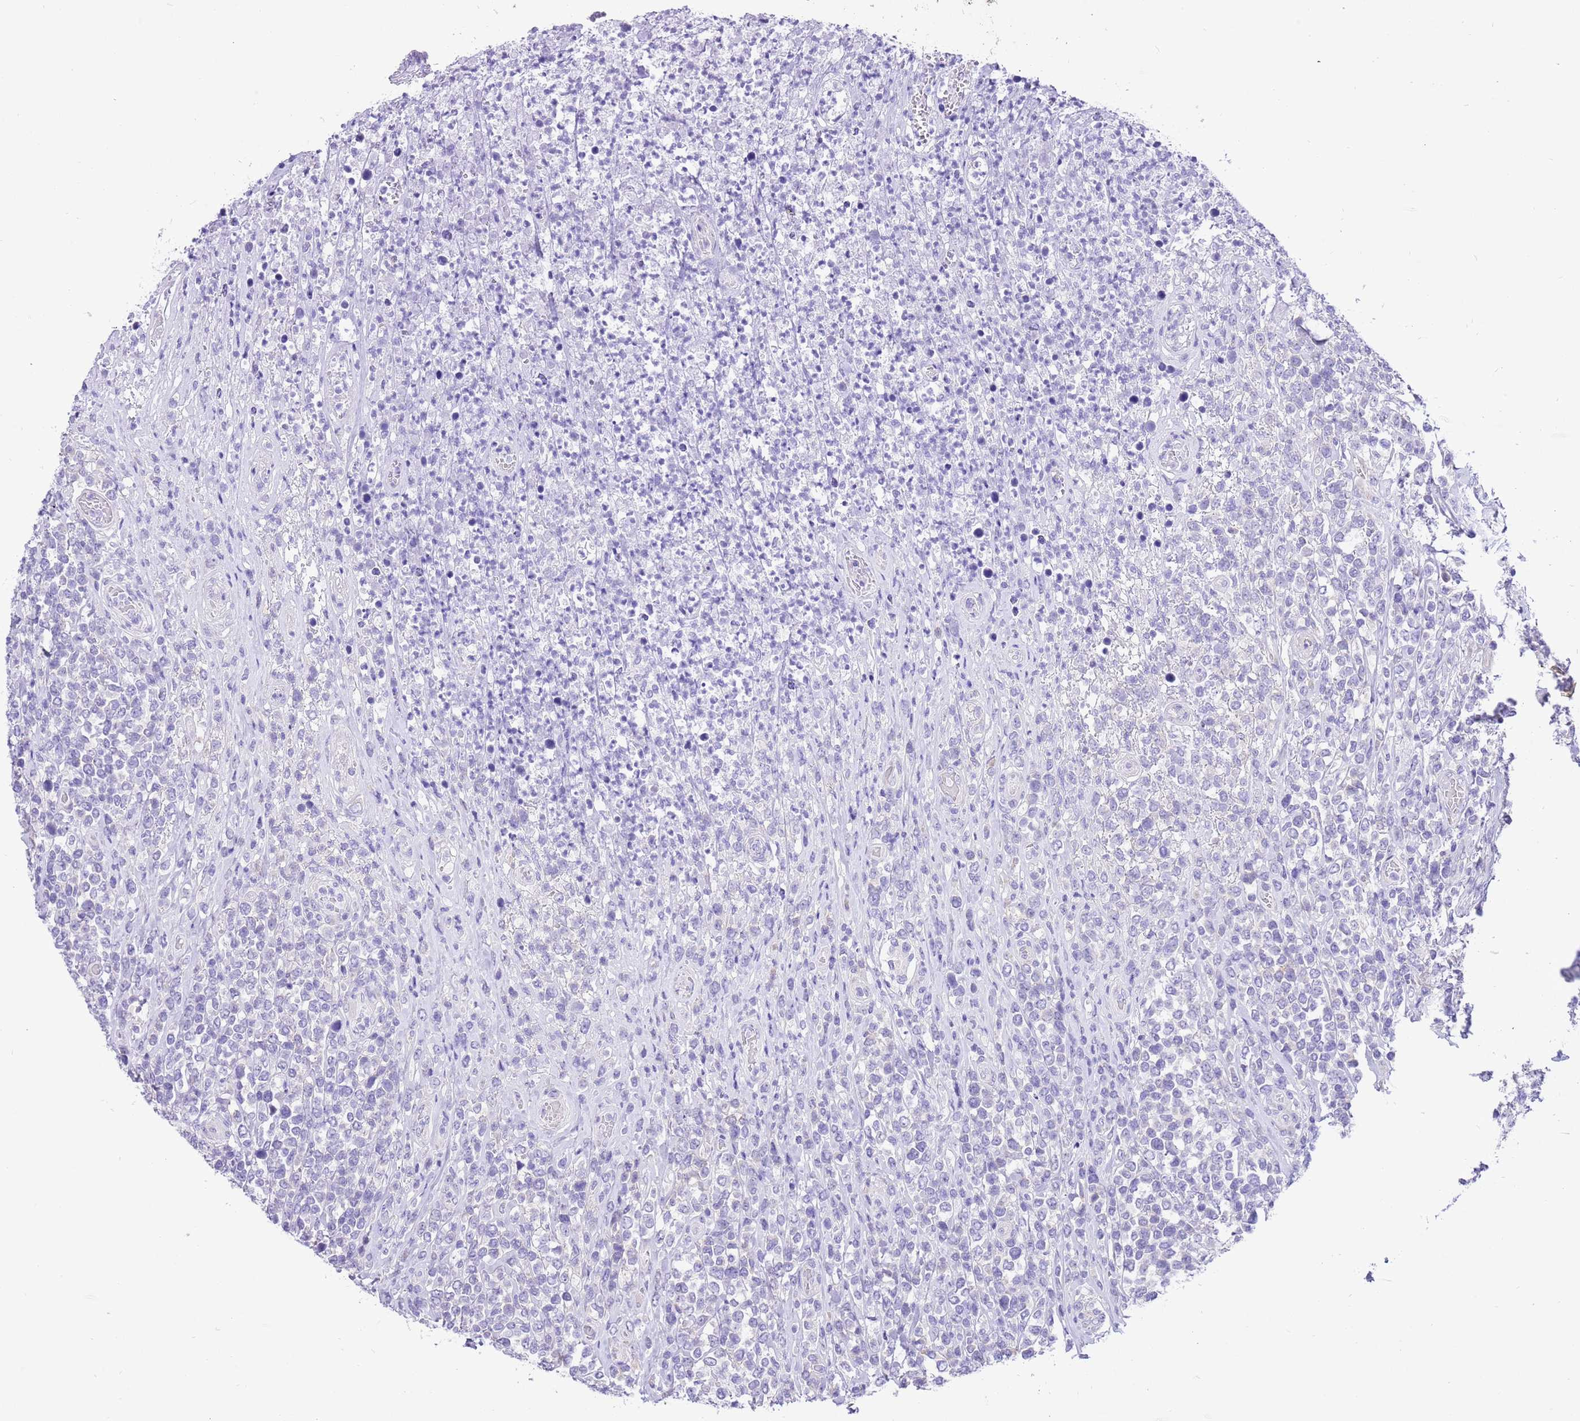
{"staining": {"intensity": "negative", "quantity": "none", "location": "none"}, "tissue": "lymphoma", "cell_type": "Tumor cells", "image_type": "cancer", "snomed": [{"axis": "morphology", "description": "Malignant lymphoma, non-Hodgkin's type, High grade"}, {"axis": "topography", "description": "Soft tissue"}], "caption": "An IHC photomicrograph of lymphoma is shown. There is no staining in tumor cells of lymphoma.", "gene": "R3HDM4", "patient": {"sex": "female", "age": 56}}